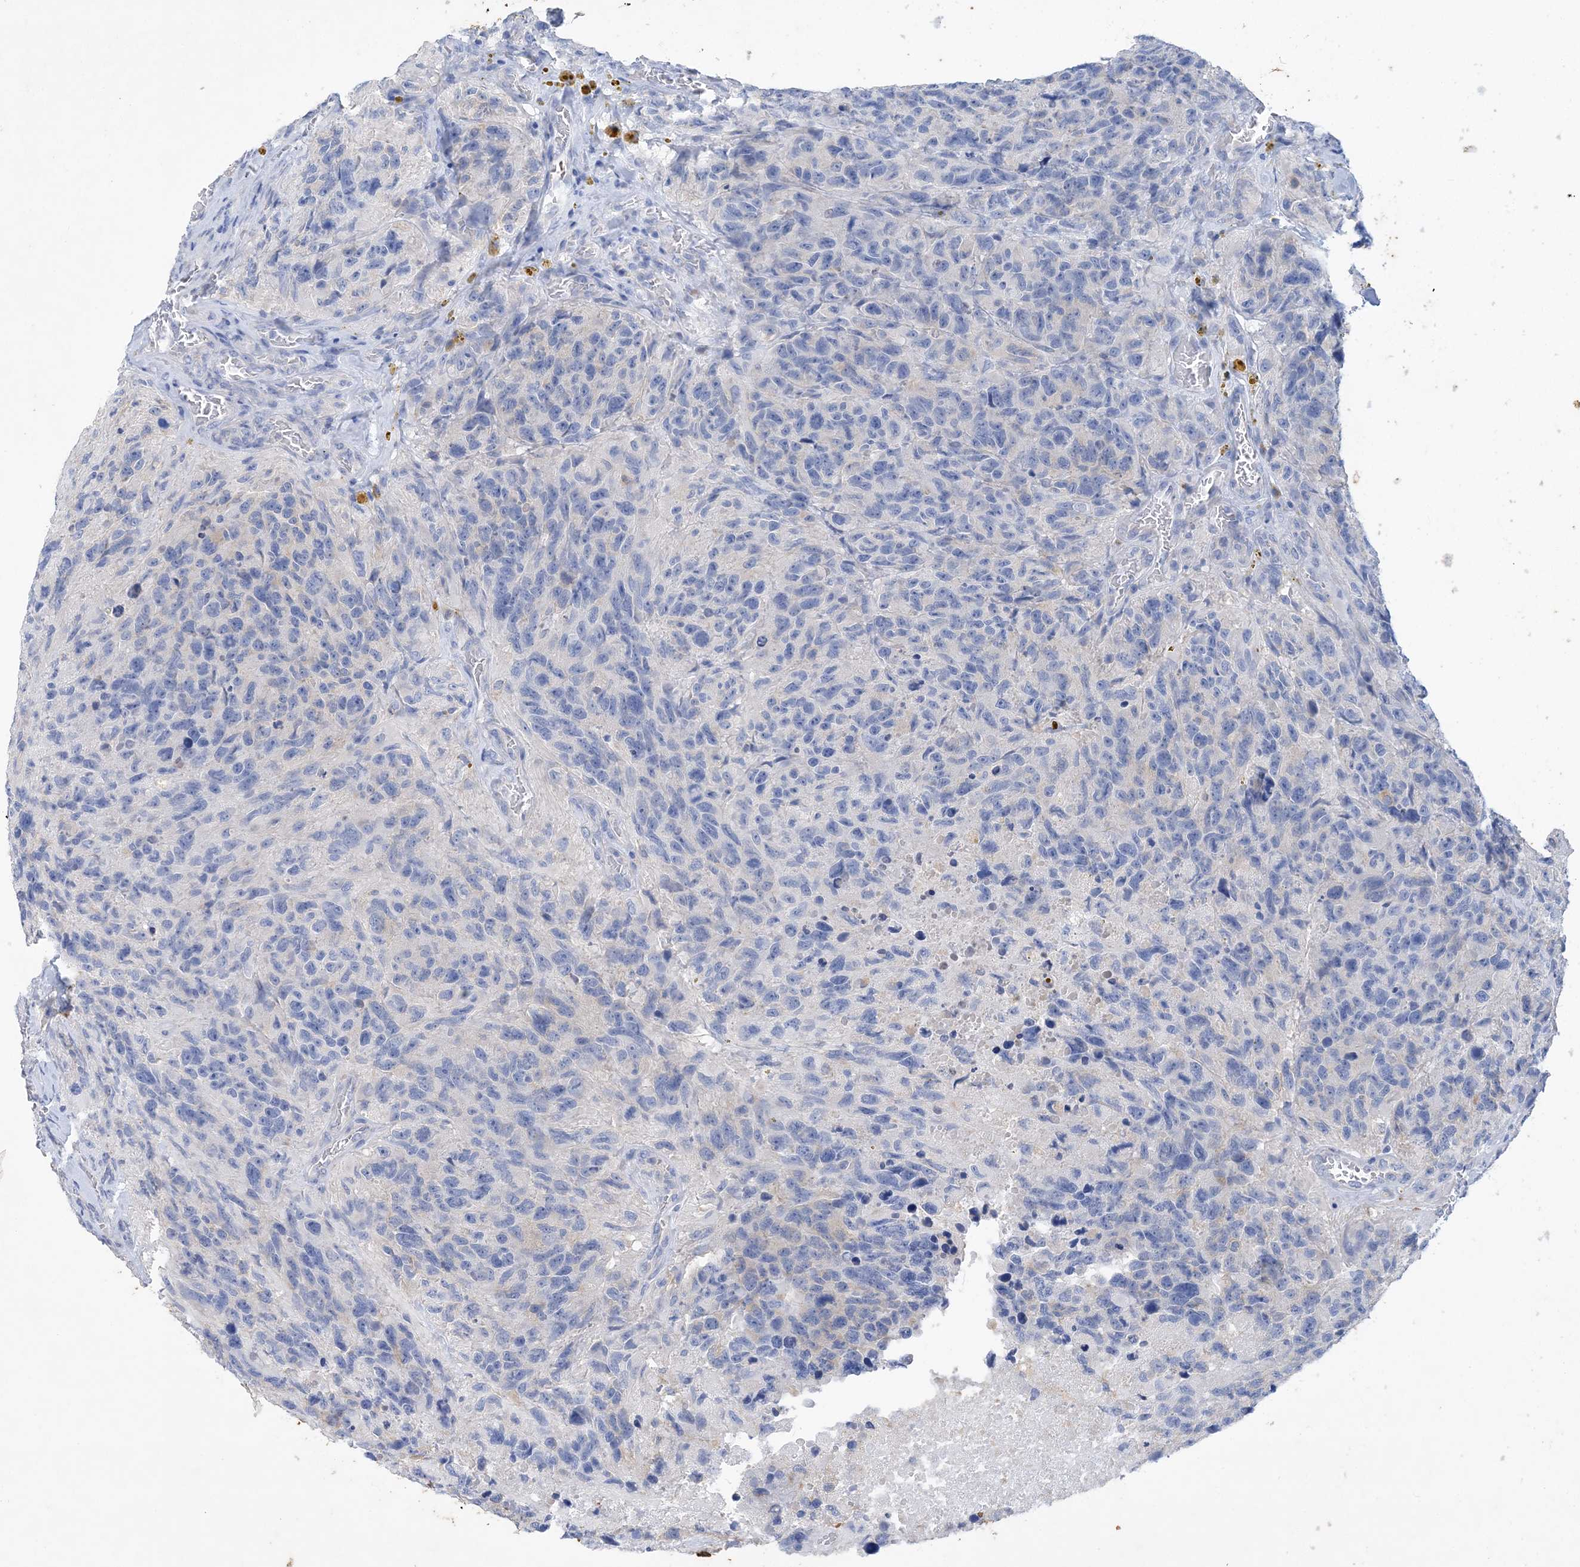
{"staining": {"intensity": "negative", "quantity": "none", "location": "none"}, "tissue": "glioma", "cell_type": "Tumor cells", "image_type": "cancer", "snomed": [{"axis": "morphology", "description": "Glioma, malignant, High grade"}, {"axis": "topography", "description": "Brain"}], "caption": "Malignant glioma (high-grade) stained for a protein using IHC demonstrates no expression tumor cells.", "gene": "GRINA", "patient": {"sex": "male", "age": 69}}